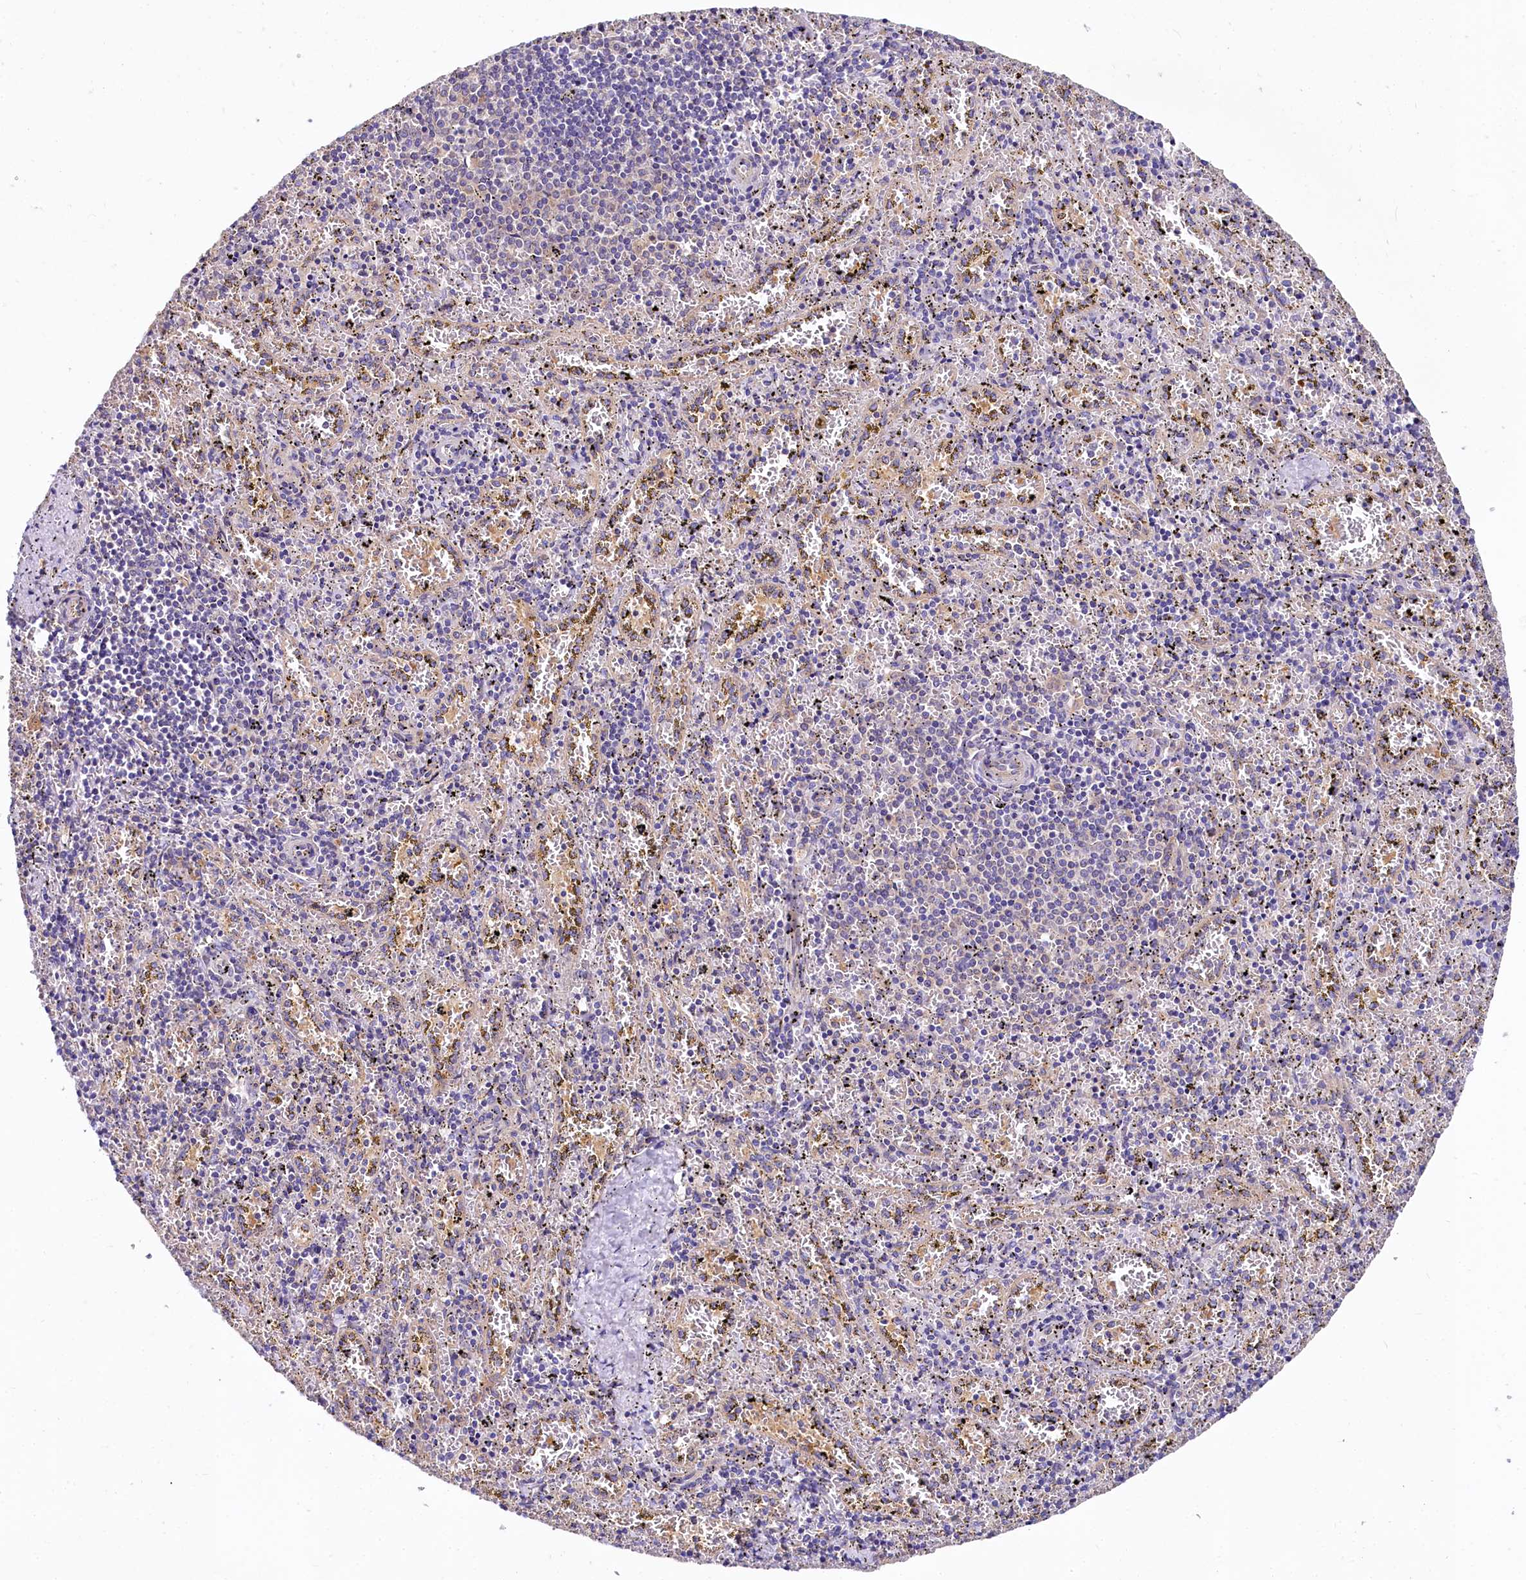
{"staining": {"intensity": "negative", "quantity": "none", "location": "none"}, "tissue": "spleen", "cell_type": "Cells in red pulp", "image_type": "normal", "snomed": [{"axis": "morphology", "description": "Normal tissue, NOS"}, {"axis": "topography", "description": "Spleen"}], "caption": "Protein analysis of benign spleen displays no significant staining in cells in red pulp.", "gene": "QARS1", "patient": {"sex": "male", "age": 11}}